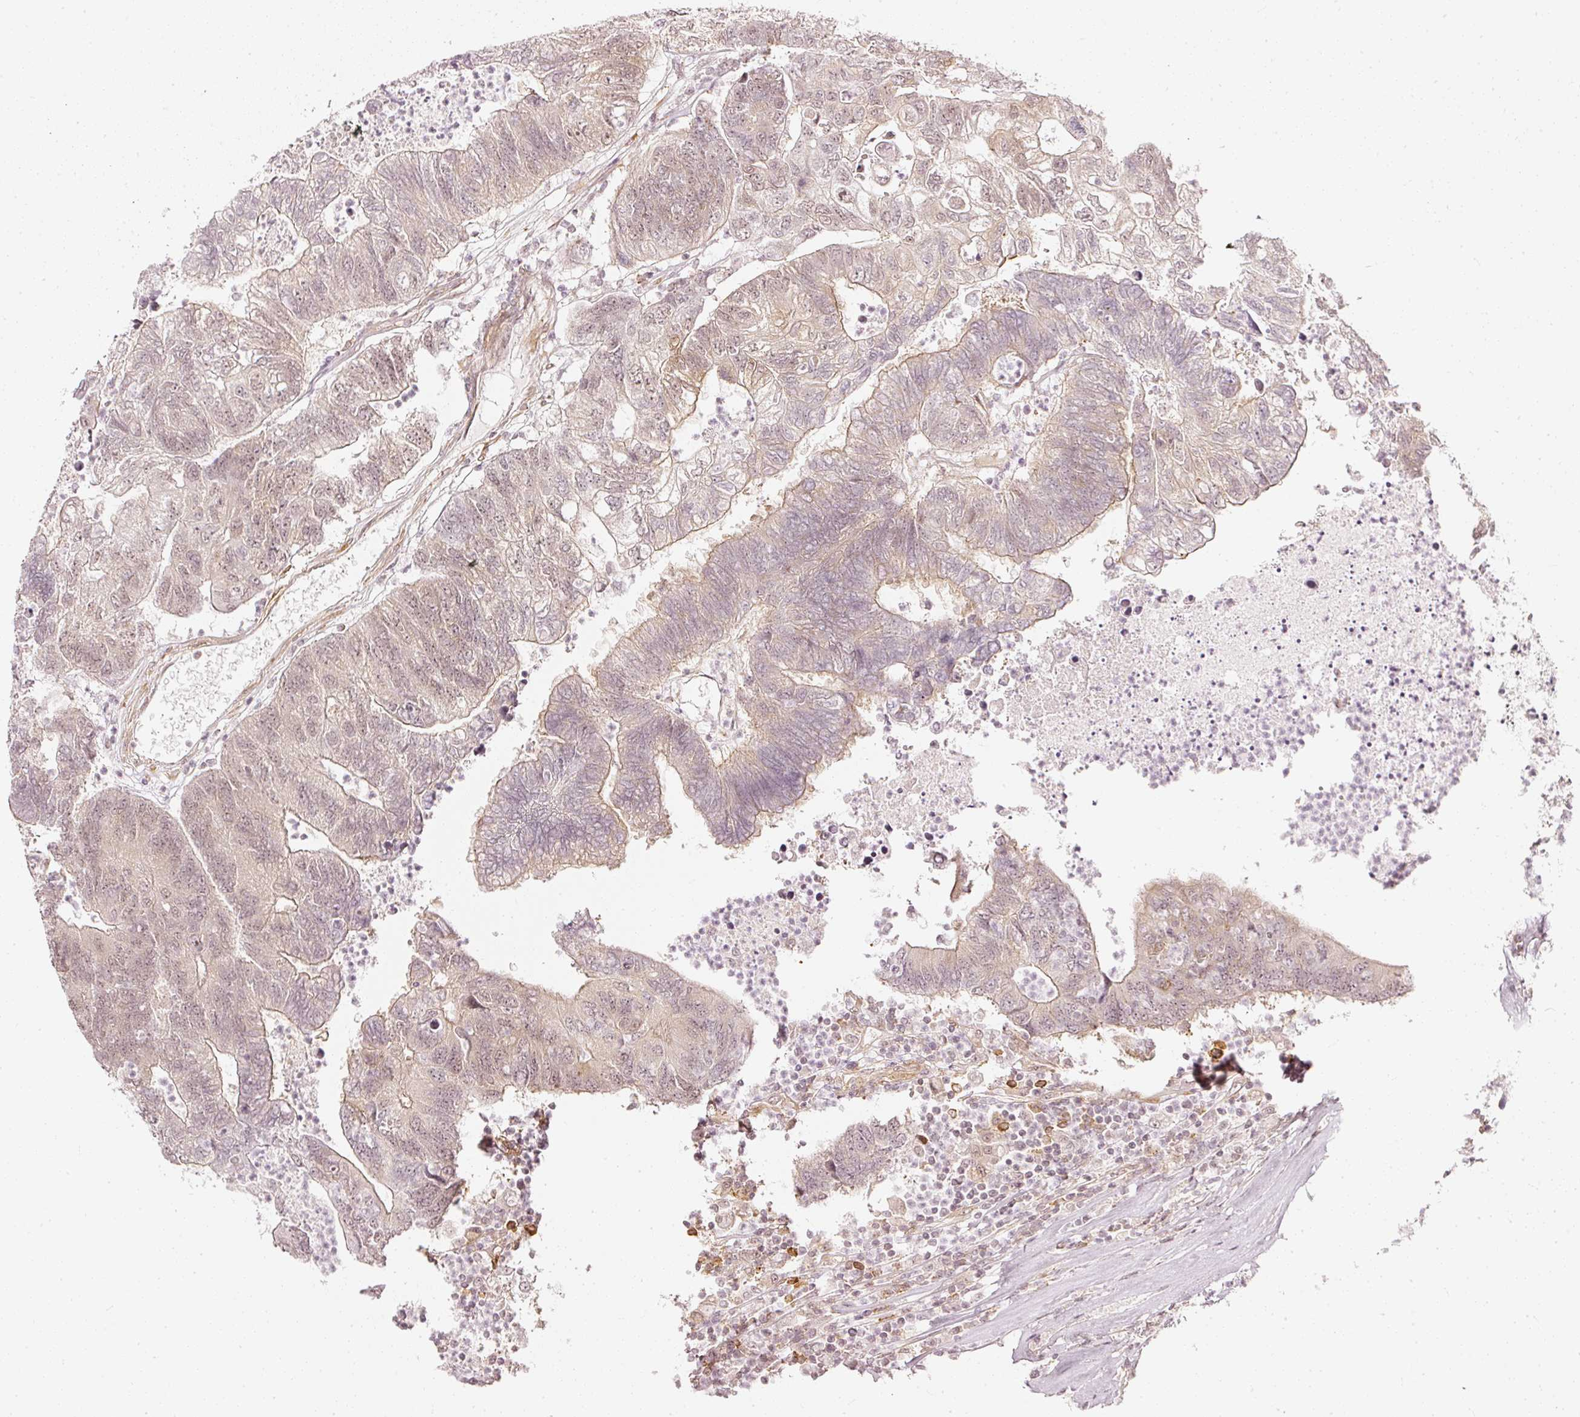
{"staining": {"intensity": "weak", "quantity": "25%-75%", "location": "cytoplasmic/membranous"}, "tissue": "colorectal cancer", "cell_type": "Tumor cells", "image_type": "cancer", "snomed": [{"axis": "morphology", "description": "Adenocarcinoma, NOS"}, {"axis": "topography", "description": "Colon"}], "caption": "A high-resolution histopathology image shows immunohistochemistry (IHC) staining of colorectal adenocarcinoma, which shows weak cytoplasmic/membranous staining in approximately 25%-75% of tumor cells. The staining is performed using DAB brown chromogen to label protein expression. The nuclei are counter-stained blue using hematoxylin.", "gene": "DRD2", "patient": {"sex": "female", "age": 48}}